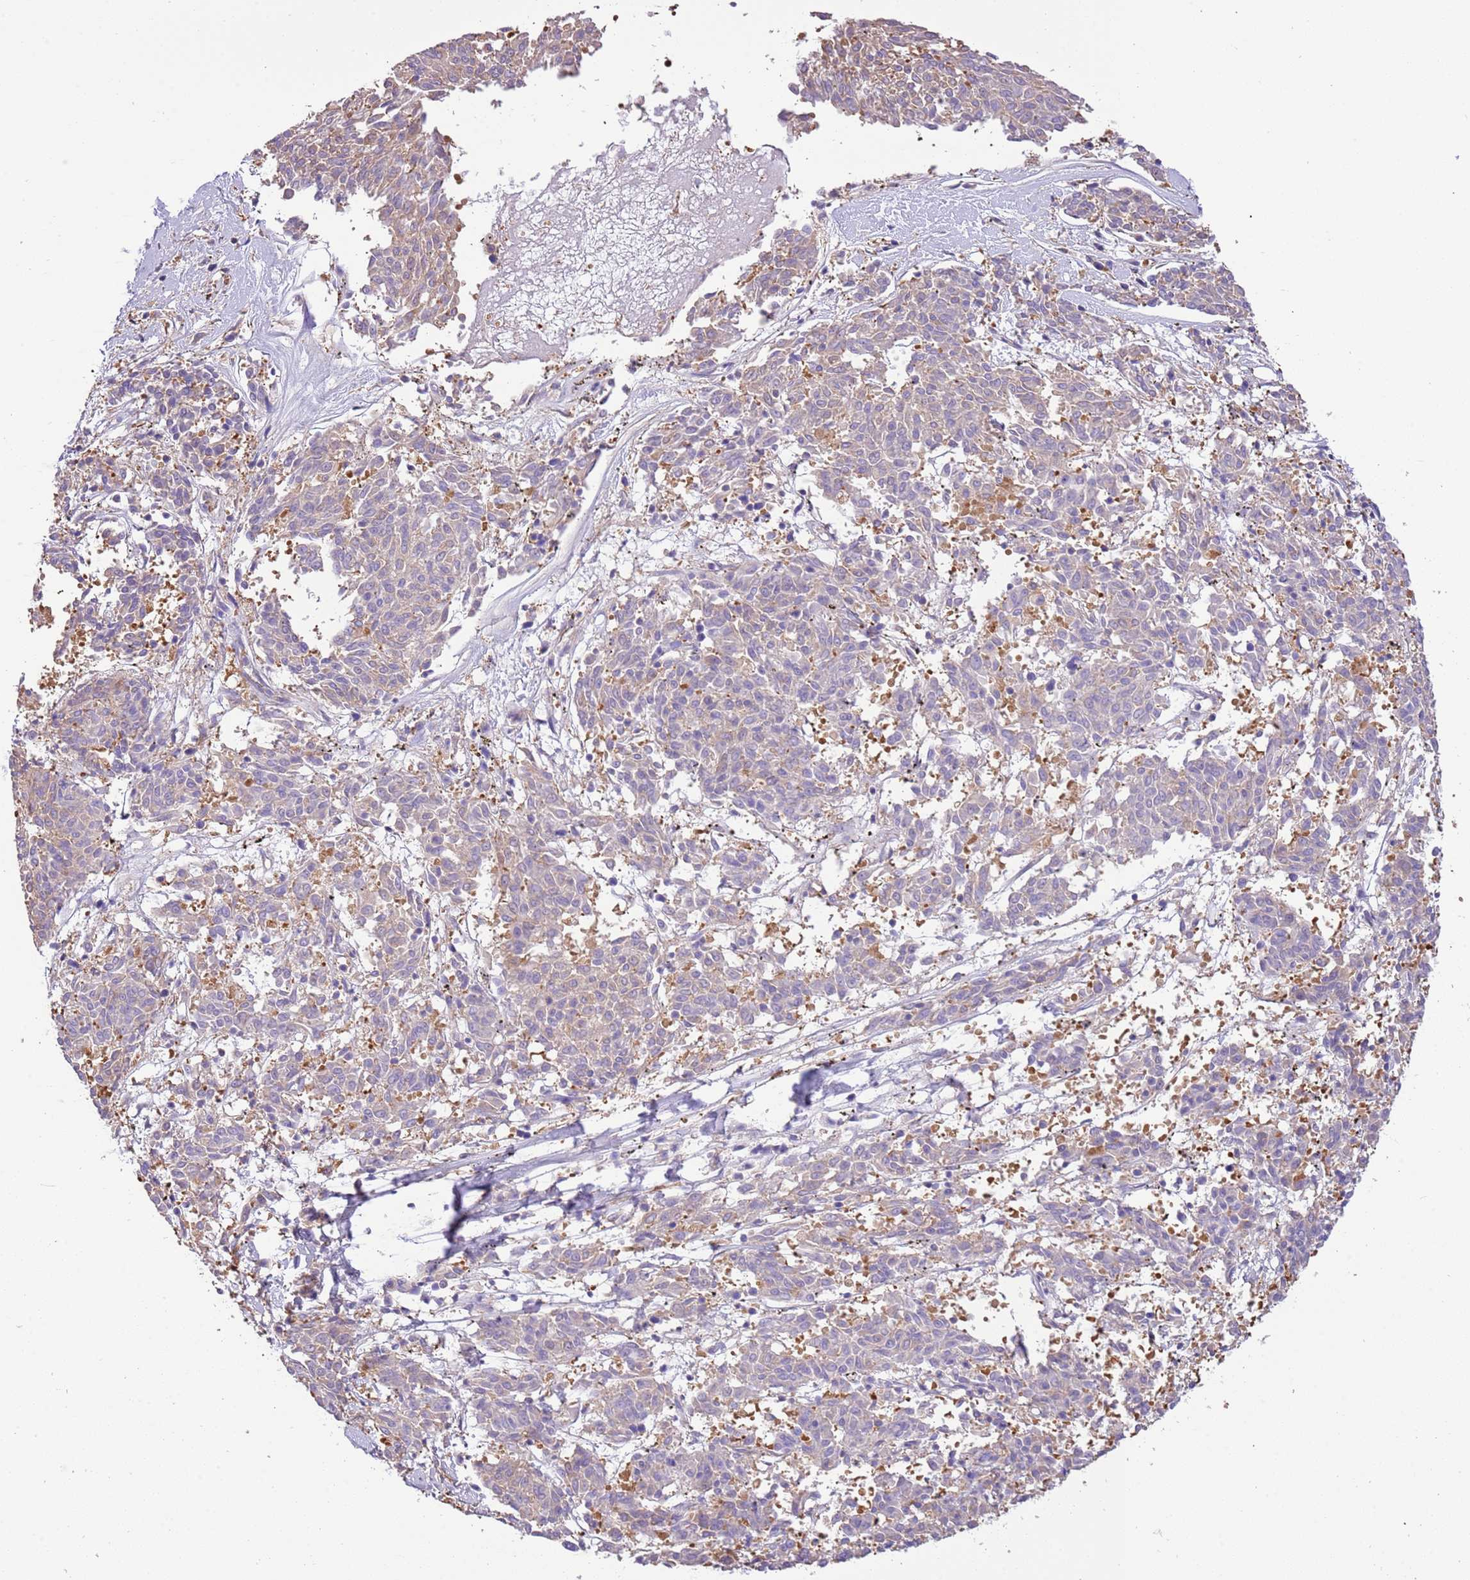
{"staining": {"intensity": "weak", "quantity": "<25%", "location": "cytoplasmic/membranous"}, "tissue": "melanoma", "cell_type": "Tumor cells", "image_type": "cancer", "snomed": [{"axis": "morphology", "description": "Malignant melanoma, NOS"}, {"axis": "topography", "description": "Skin"}], "caption": "High power microscopy histopathology image of an IHC micrograph of malignant melanoma, revealing no significant positivity in tumor cells. Brightfield microscopy of immunohistochemistry stained with DAB (brown) and hematoxylin (blue), captured at high magnification.", "gene": "NAALADL1", "patient": {"sex": "female", "age": 72}}